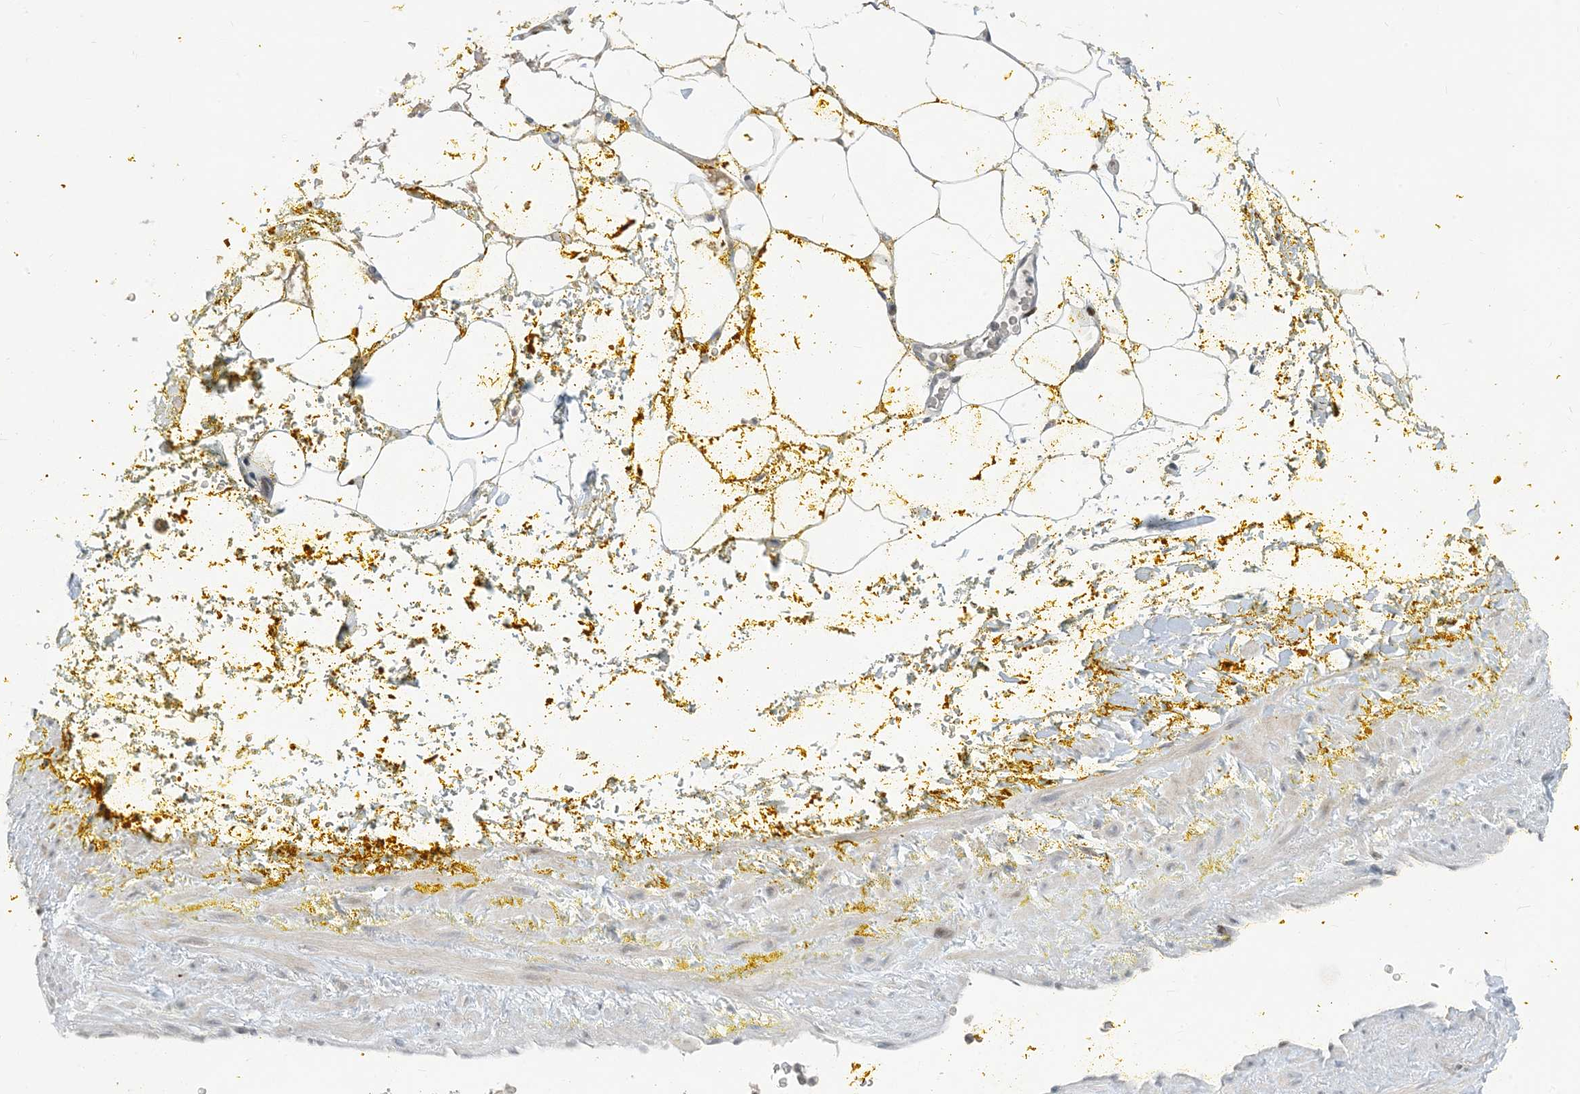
{"staining": {"intensity": "negative", "quantity": "none", "location": "none"}, "tissue": "adipose tissue", "cell_type": "Adipocytes", "image_type": "normal", "snomed": [{"axis": "morphology", "description": "Normal tissue, NOS"}, {"axis": "morphology", "description": "Adenocarcinoma, Low grade"}, {"axis": "topography", "description": "Prostate"}, {"axis": "topography", "description": "Peripheral nerve tissue"}], "caption": "Histopathology image shows no significant protein staining in adipocytes of unremarkable adipose tissue.", "gene": "SLC25A53", "patient": {"sex": "male", "age": 63}}